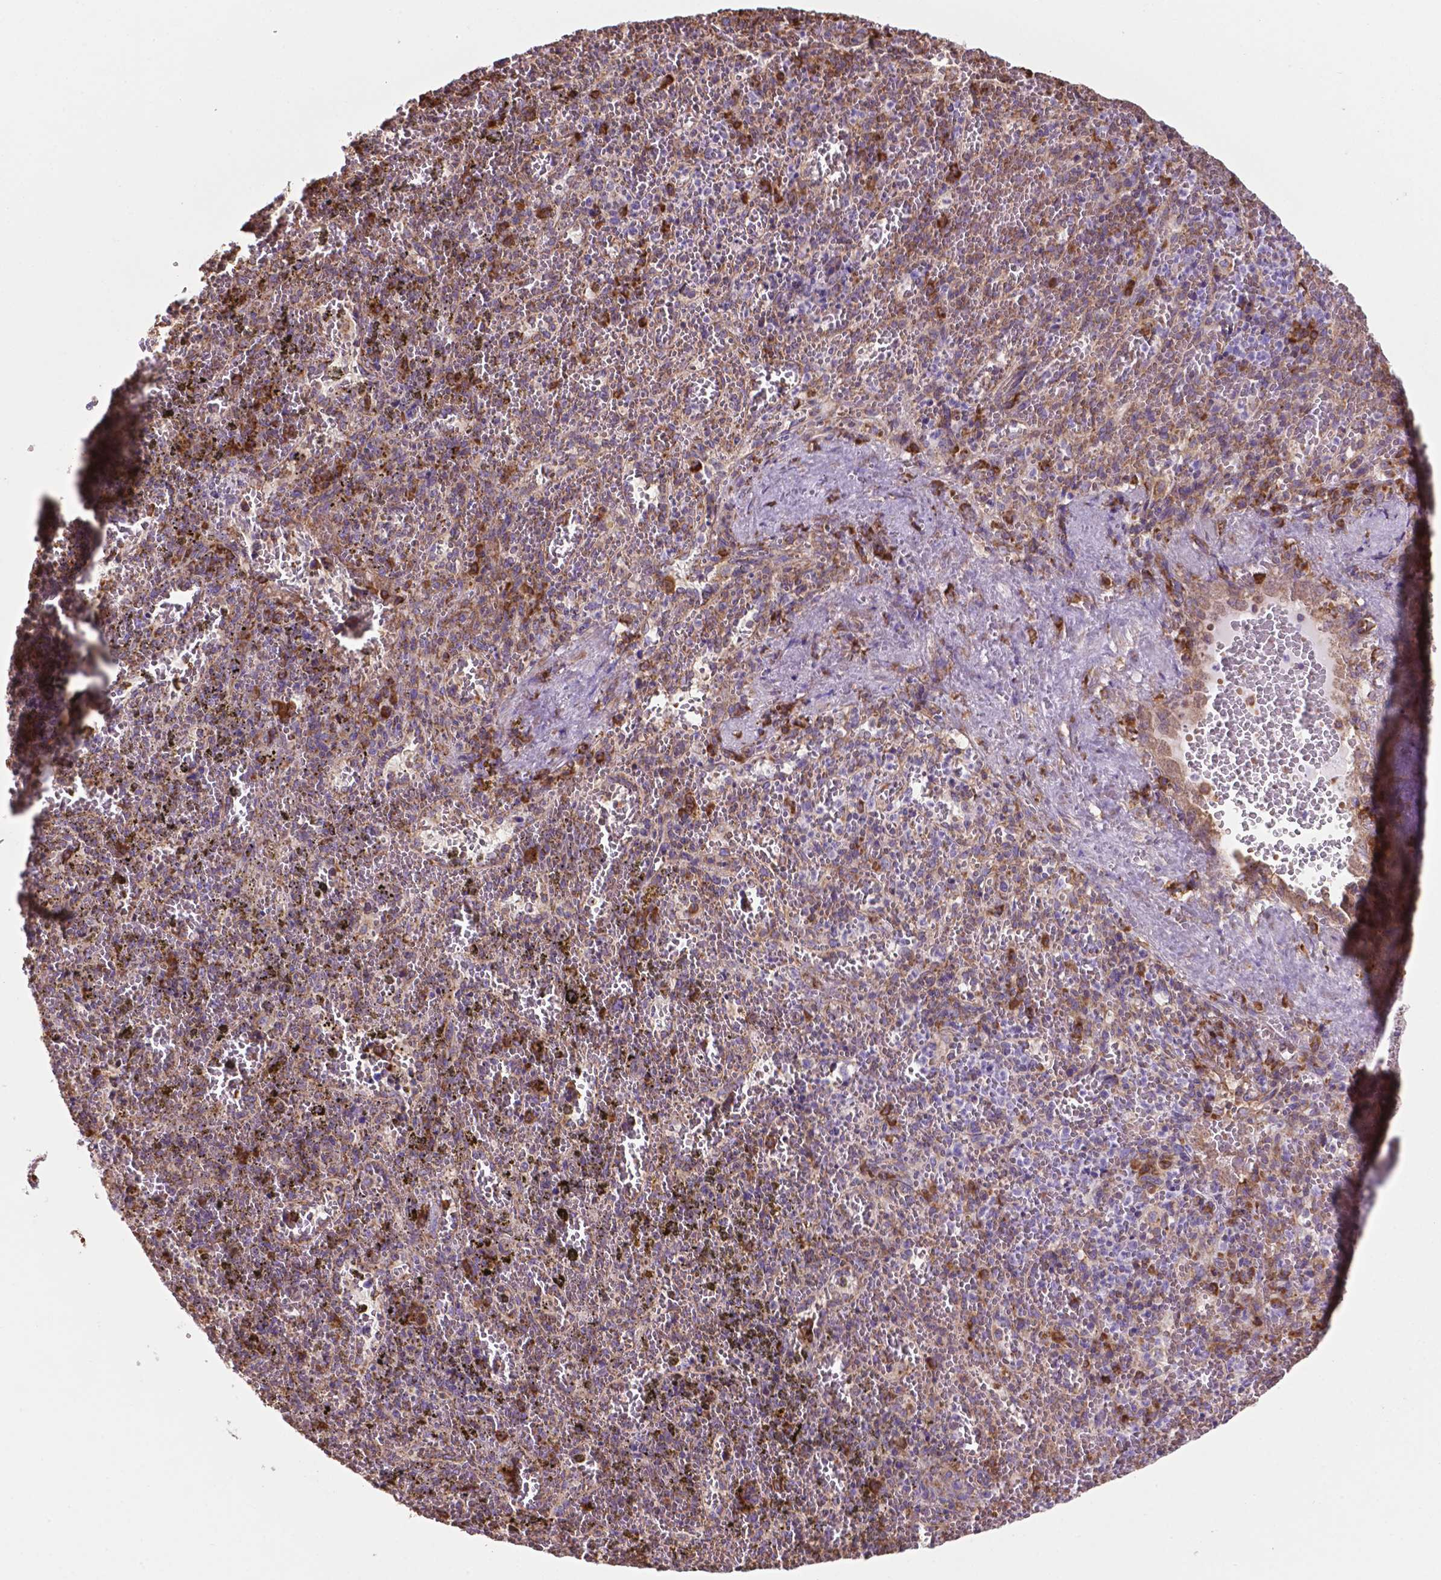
{"staining": {"intensity": "weak", "quantity": "<25%", "location": "cytoplasmic/membranous"}, "tissue": "spleen", "cell_type": "Cells in red pulp", "image_type": "normal", "snomed": [{"axis": "morphology", "description": "Normal tissue, NOS"}, {"axis": "topography", "description": "Spleen"}], "caption": "IHC histopathology image of benign spleen: spleen stained with DAB reveals no significant protein expression in cells in red pulp. (IHC, brightfield microscopy, high magnification).", "gene": "RPL29", "patient": {"sex": "female", "age": 50}}